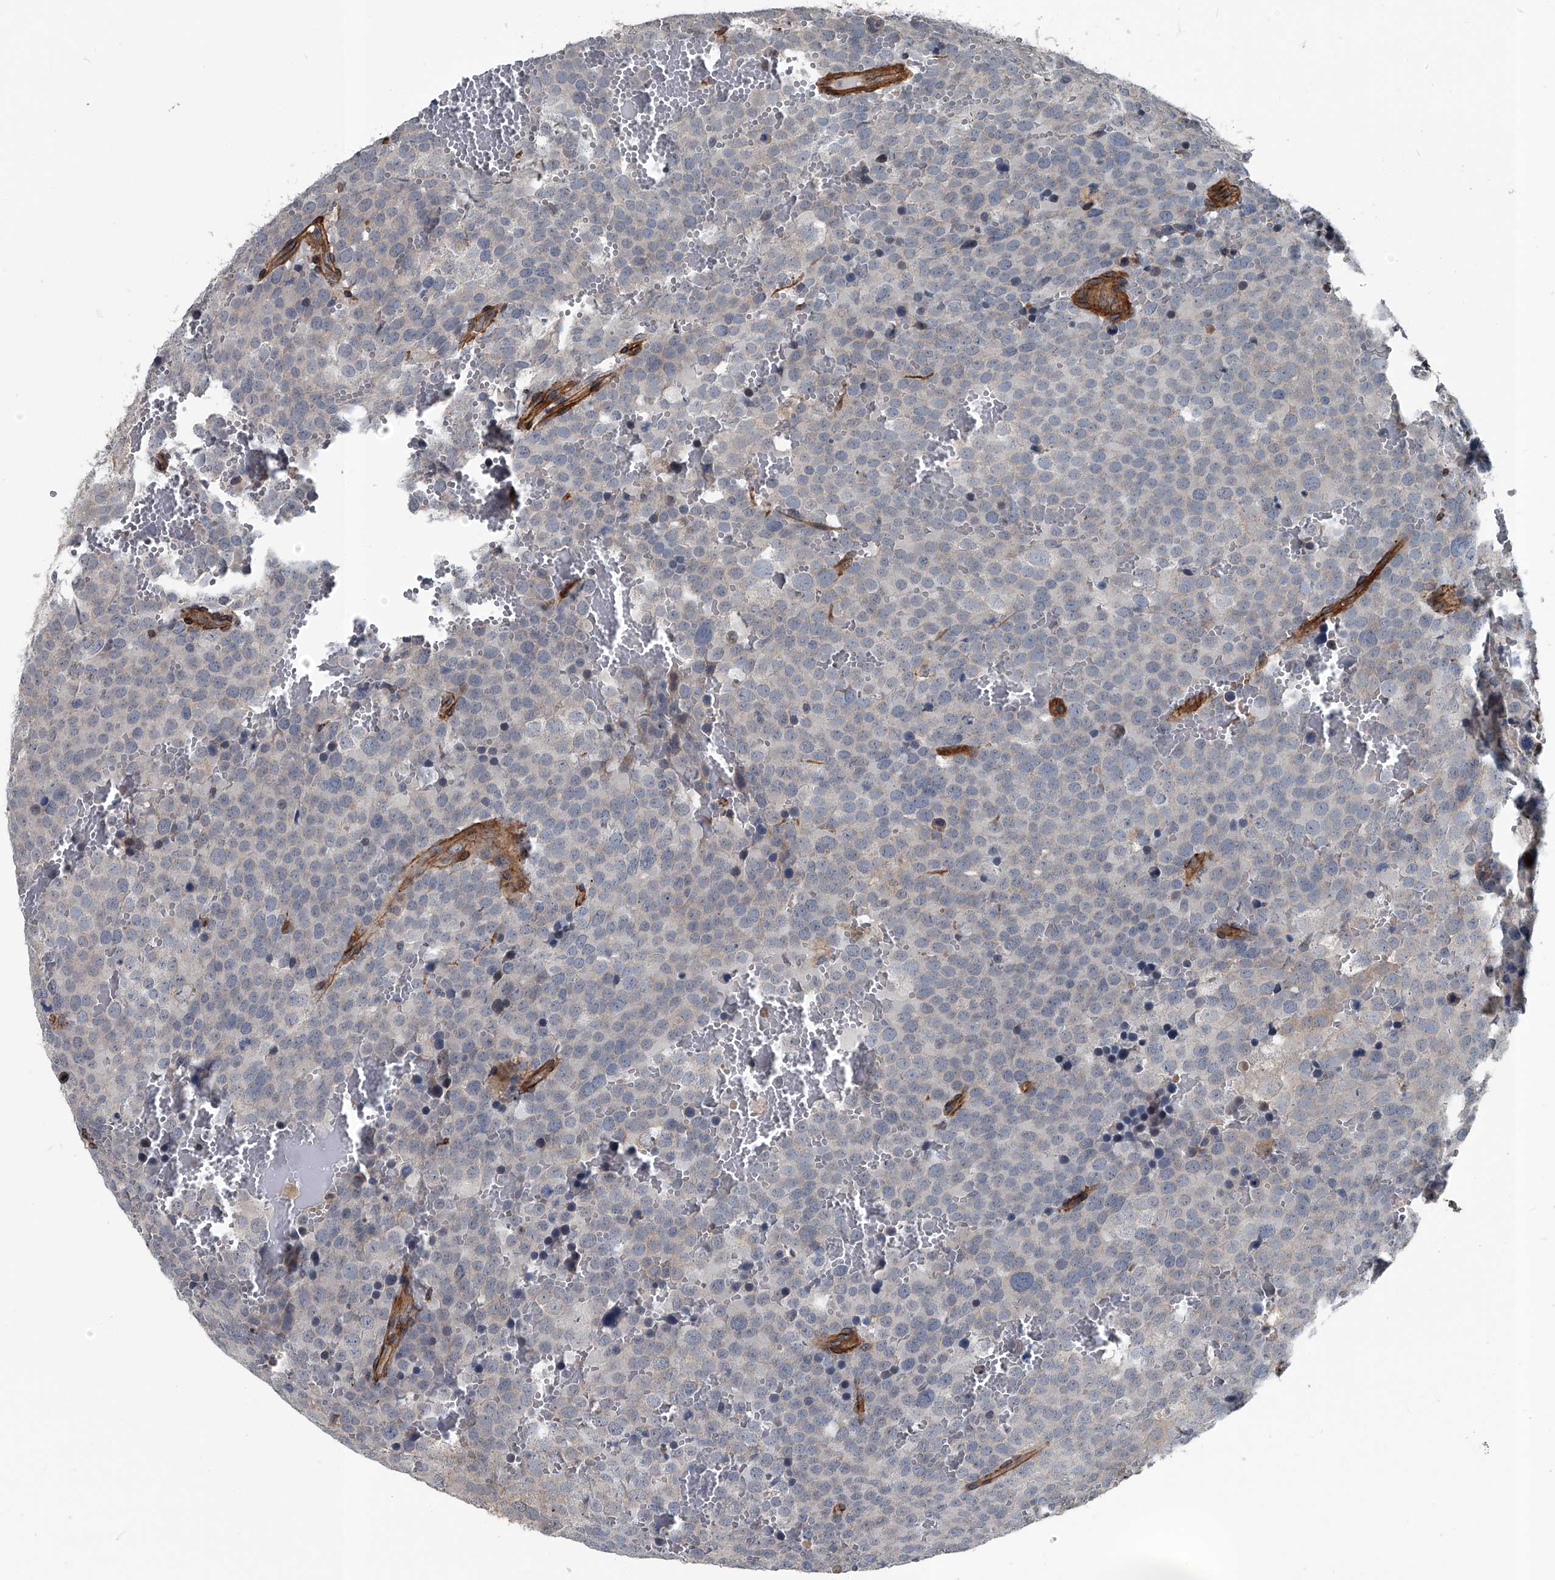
{"staining": {"intensity": "negative", "quantity": "none", "location": "none"}, "tissue": "testis cancer", "cell_type": "Tumor cells", "image_type": "cancer", "snomed": [{"axis": "morphology", "description": "Seminoma, NOS"}, {"axis": "topography", "description": "Testis"}], "caption": "A high-resolution histopathology image shows immunohistochemistry (IHC) staining of seminoma (testis), which shows no significant expression in tumor cells. (DAB (3,3'-diaminobenzidine) IHC visualized using brightfield microscopy, high magnification).", "gene": "LDLRAD2", "patient": {"sex": "male", "age": 71}}